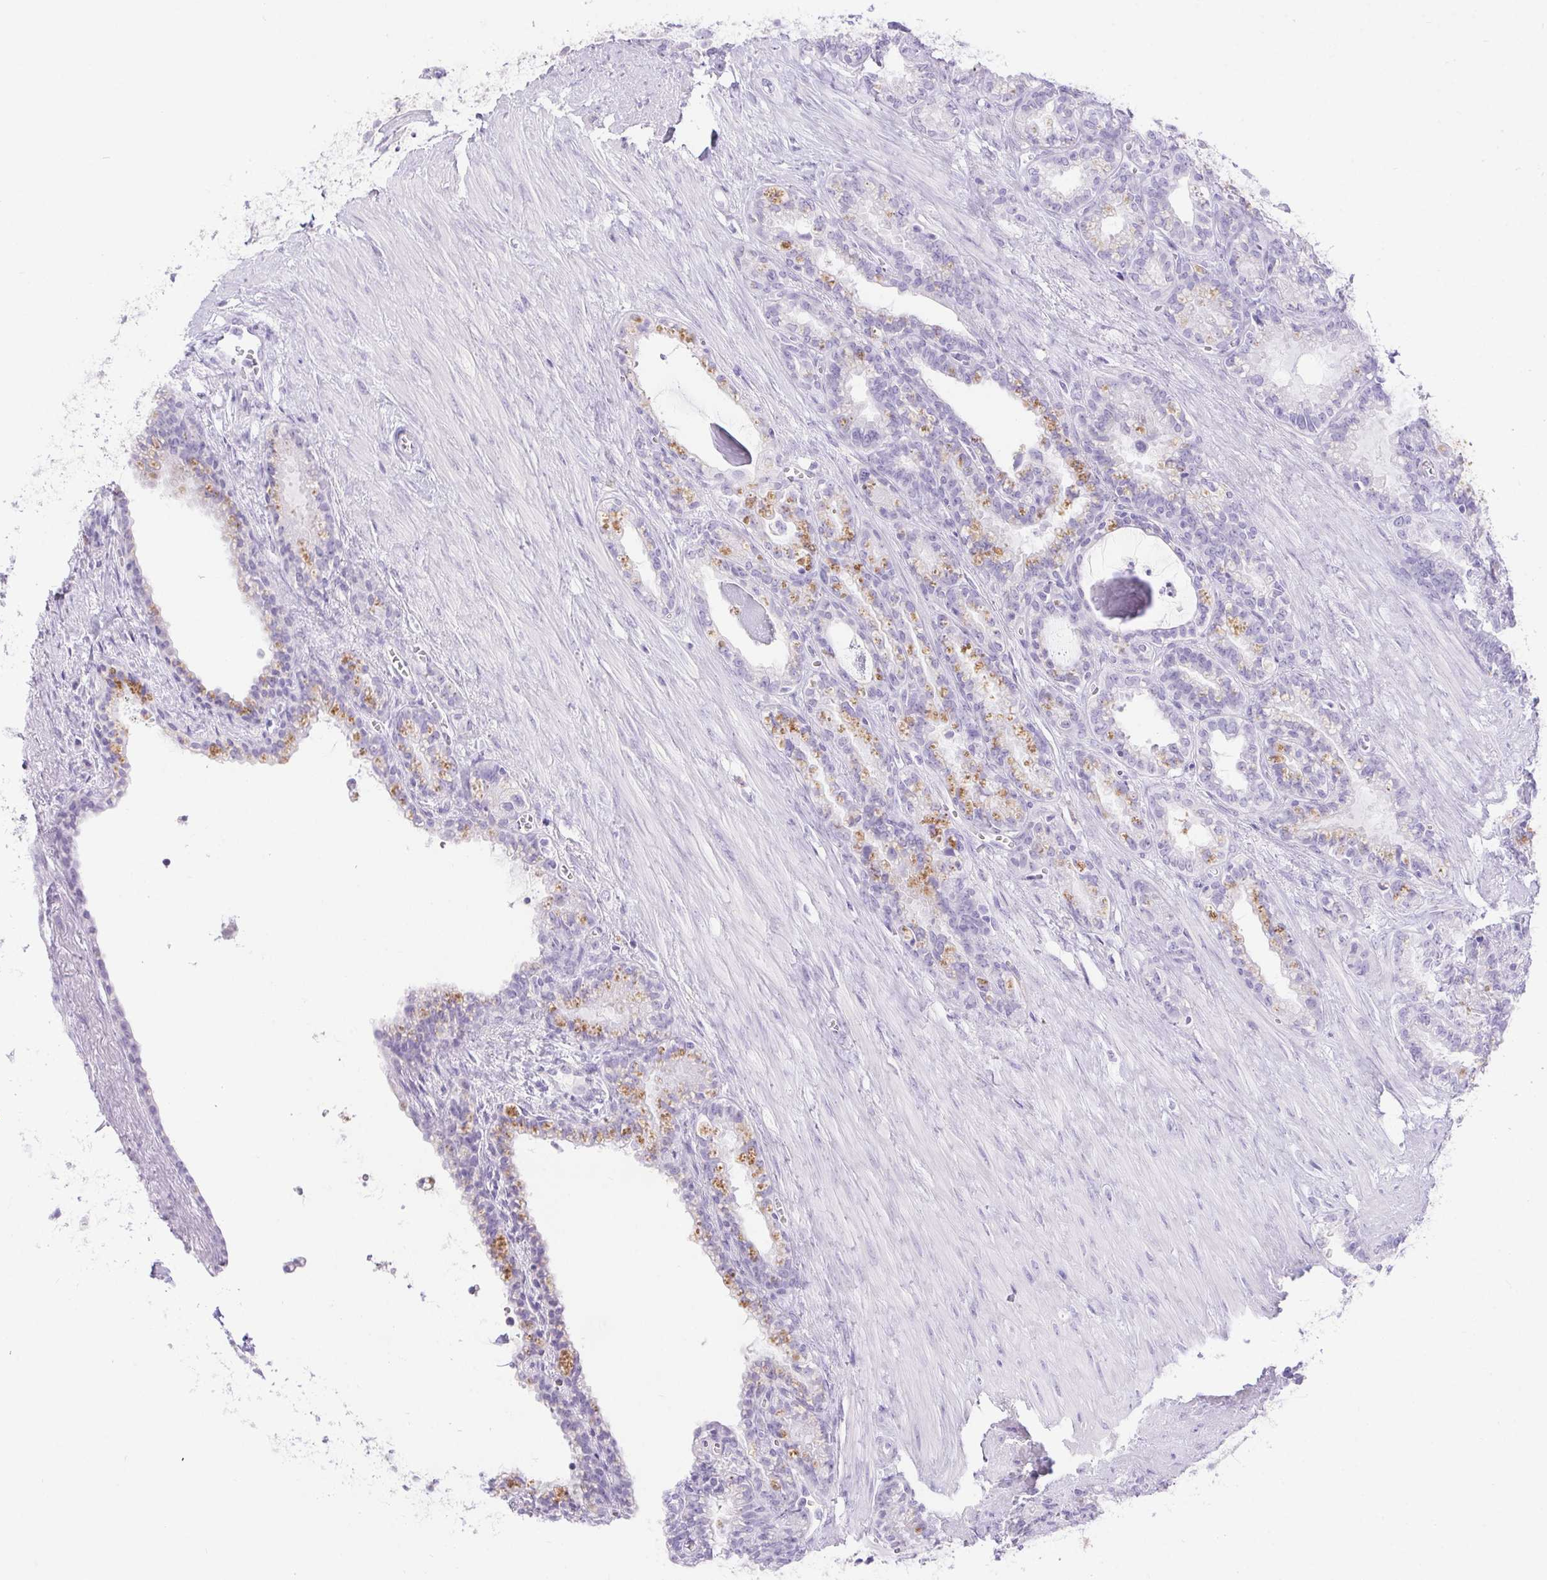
{"staining": {"intensity": "negative", "quantity": "none", "location": "none"}, "tissue": "seminal vesicle", "cell_type": "Glandular cells", "image_type": "normal", "snomed": [{"axis": "morphology", "description": "Normal tissue, NOS"}, {"axis": "morphology", "description": "Urothelial carcinoma, NOS"}, {"axis": "topography", "description": "Urinary bladder"}, {"axis": "topography", "description": "Seminal veicle"}], "caption": "The photomicrograph exhibits no significant staining in glandular cells of seminal vesicle. (DAB IHC visualized using brightfield microscopy, high magnification).", "gene": "ERP27", "patient": {"sex": "male", "age": 76}}